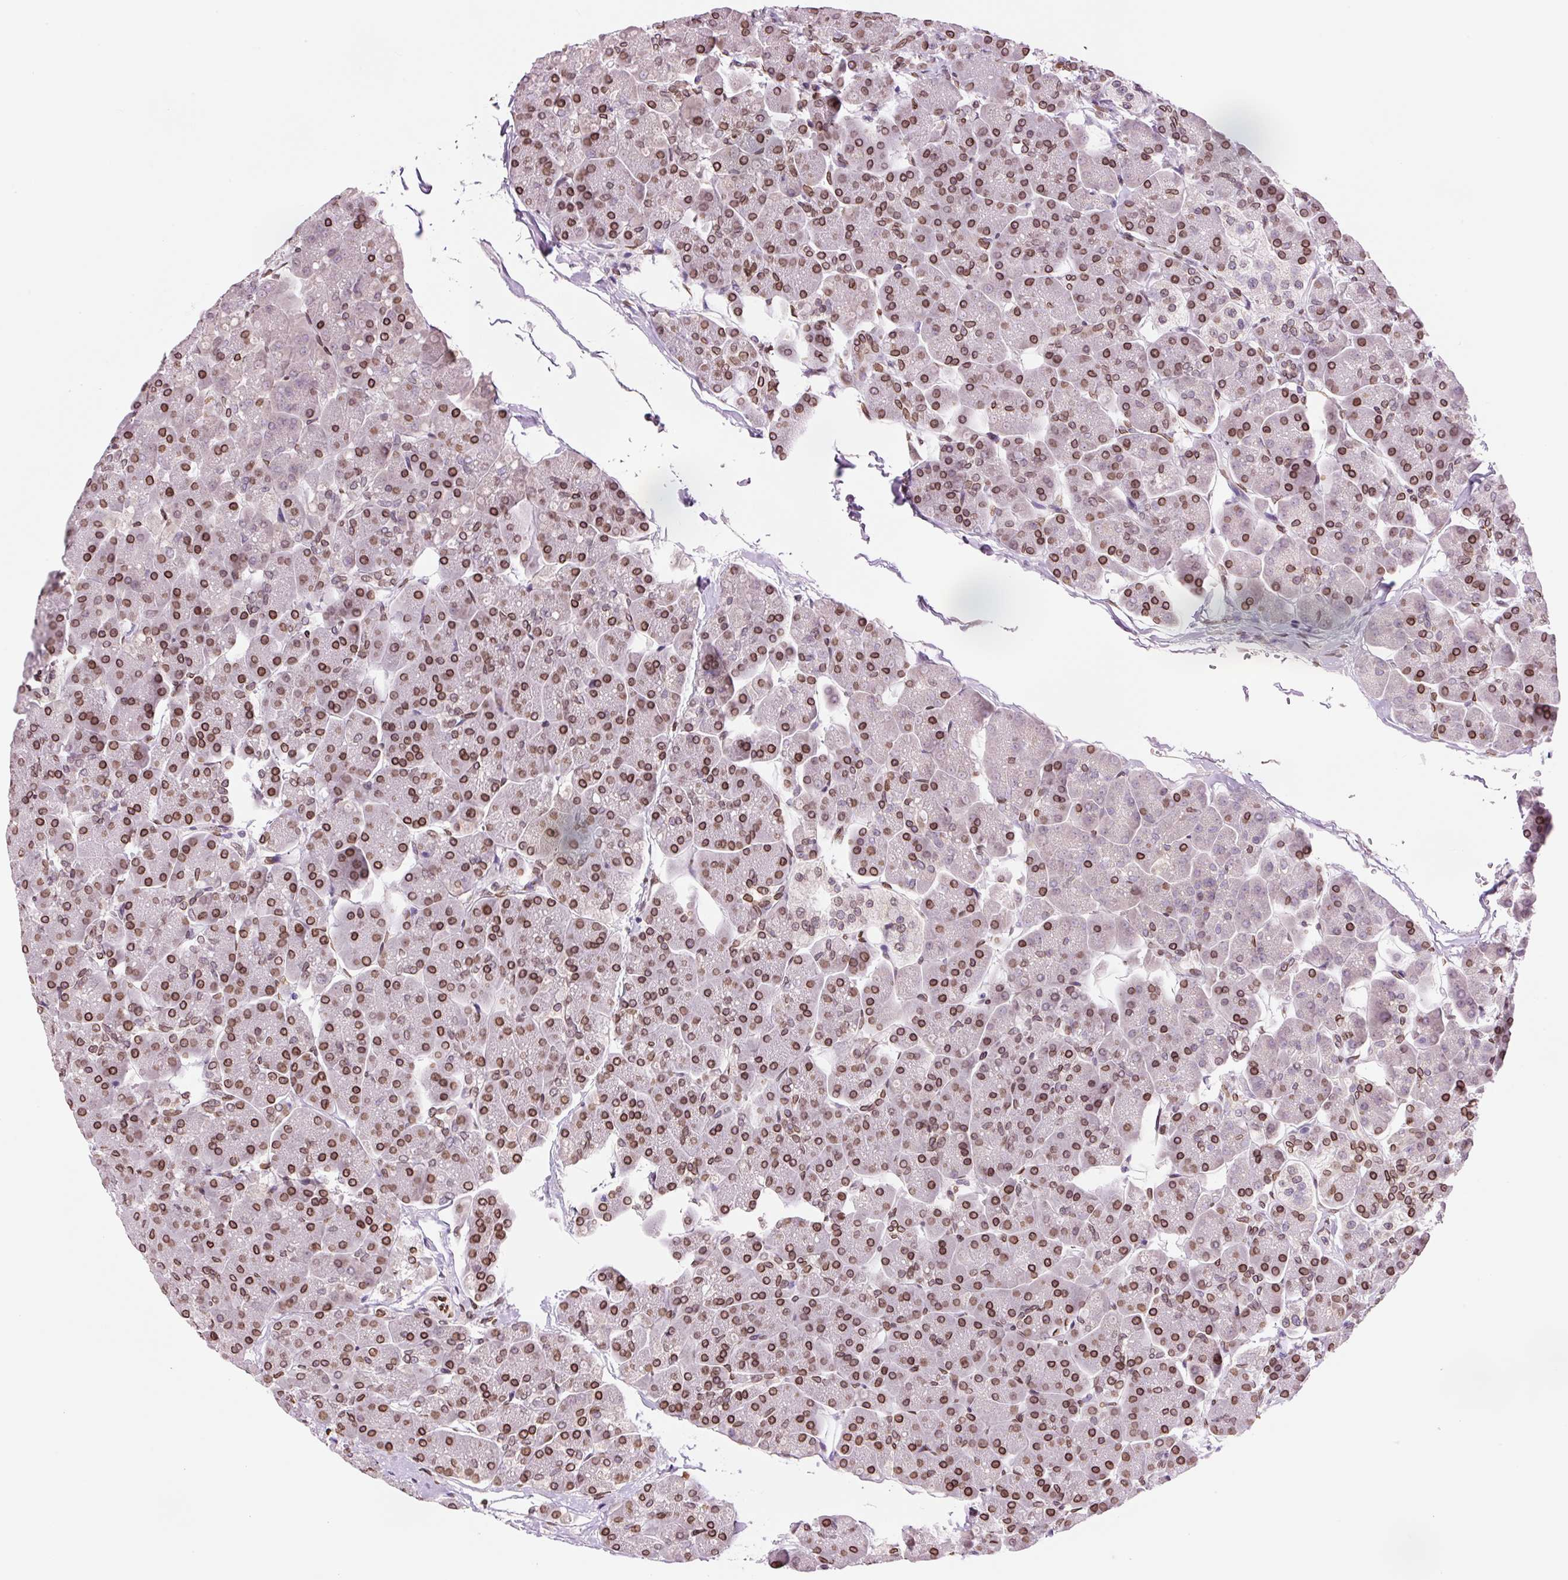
{"staining": {"intensity": "moderate", "quantity": ">75%", "location": "cytoplasmic/membranous,nuclear"}, "tissue": "pancreas", "cell_type": "Exocrine glandular cells", "image_type": "normal", "snomed": [{"axis": "morphology", "description": "Normal tissue, NOS"}, {"axis": "topography", "description": "Pancreas"}, {"axis": "topography", "description": "Peripheral nerve tissue"}], "caption": "A high-resolution image shows immunohistochemistry (IHC) staining of unremarkable pancreas, which shows moderate cytoplasmic/membranous,nuclear staining in about >75% of exocrine glandular cells. (brown staining indicates protein expression, while blue staining denotes nuclei).", "gene": "ZNF224", "patient": {"sex": "male", "age": 54}}